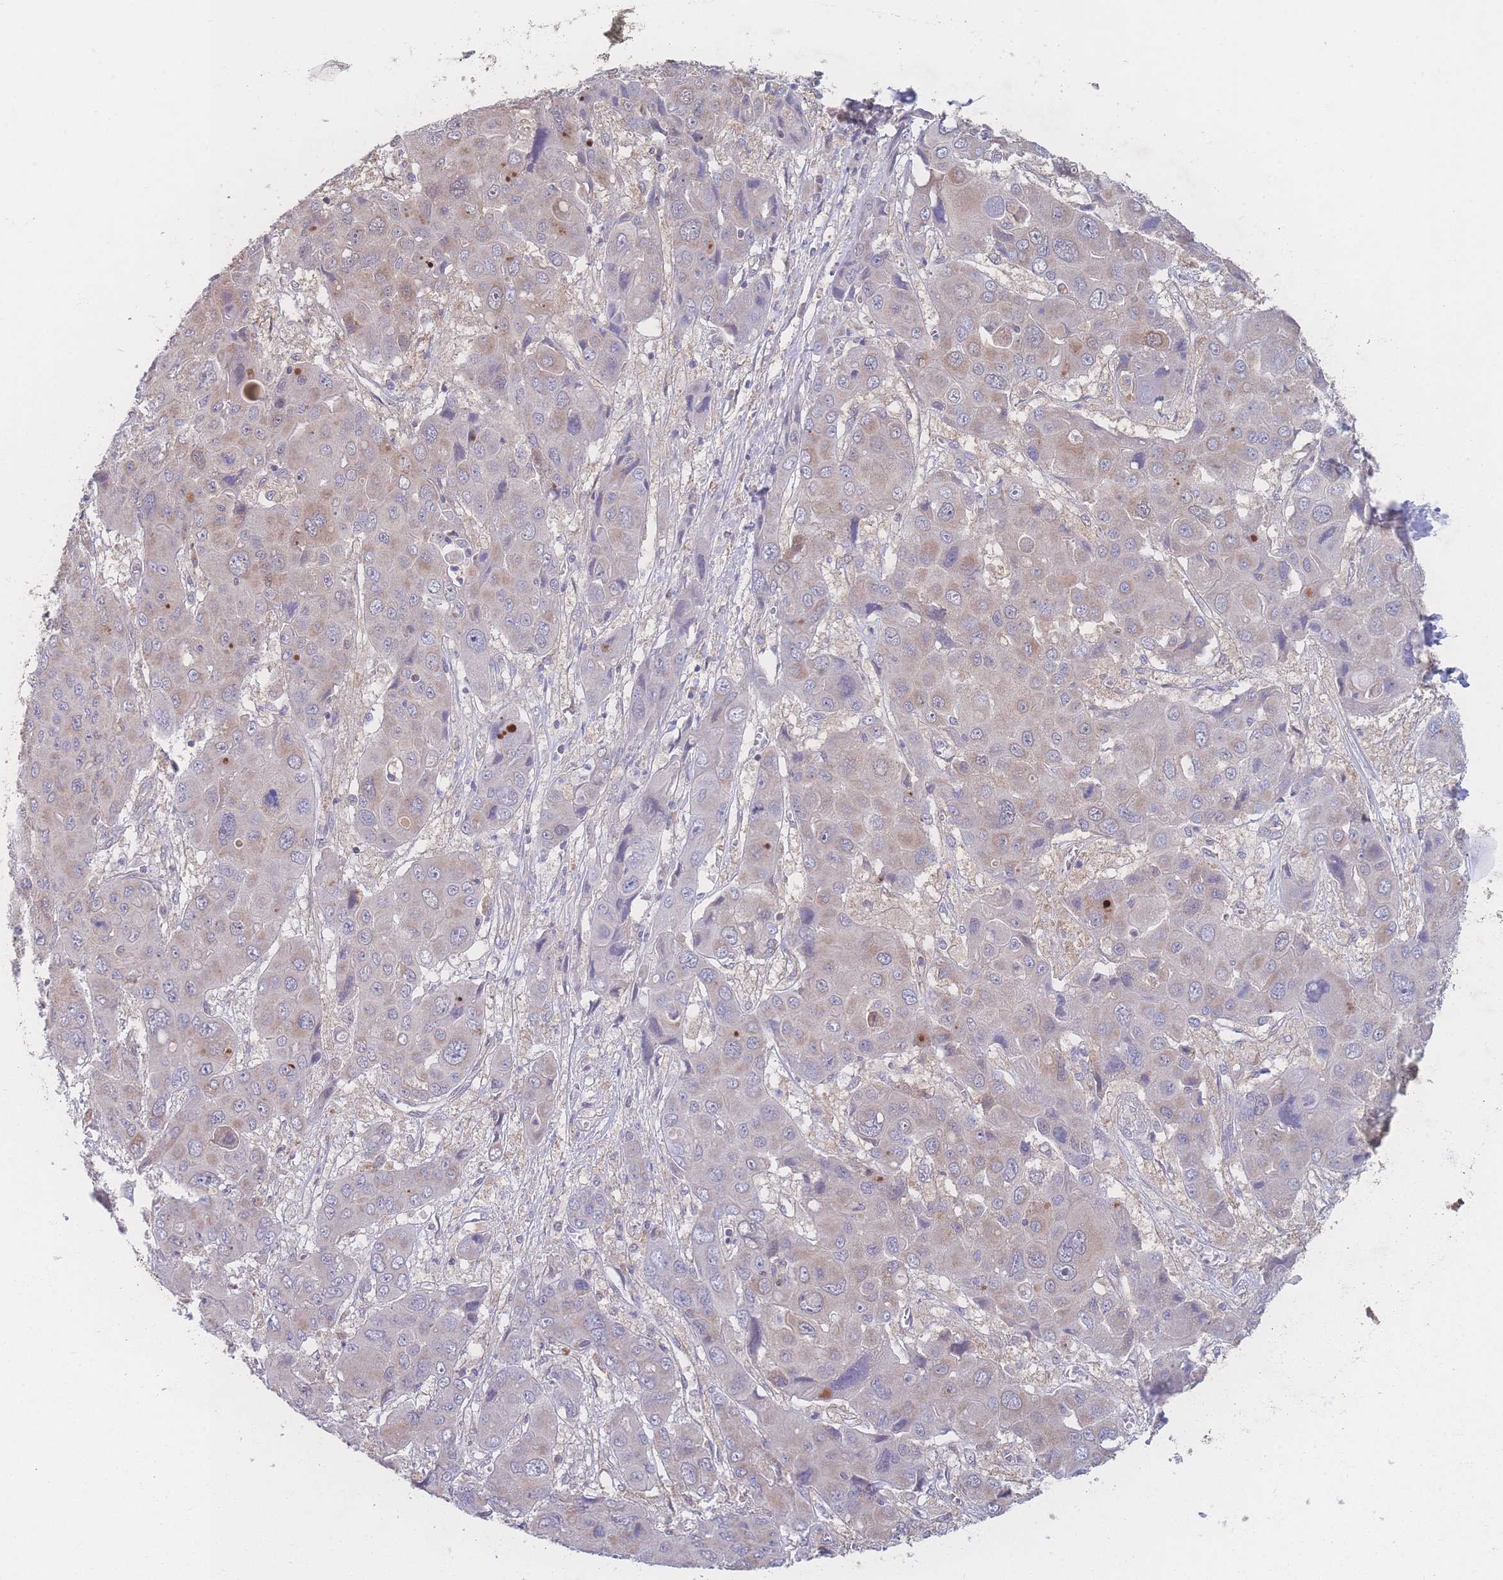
{"staining": {"intensity": "weak", "quantity": "<25%", "location": "cytoplasmic/membranous"}, "tissue": "liver cancer", "cell_type": "Tumor cells", "image_type": "cancer", "snomed": [{"axis": "morphology", "description": "Cholangiocarcinoma"}, {"axis": "topography", "description": "Liver"}], "caption": "Tumor cells are negative for brown protein staining in liver cholangiocarcinoma.", "gene": "GIPR", "patient": {"sex": "male", "age": 67}}